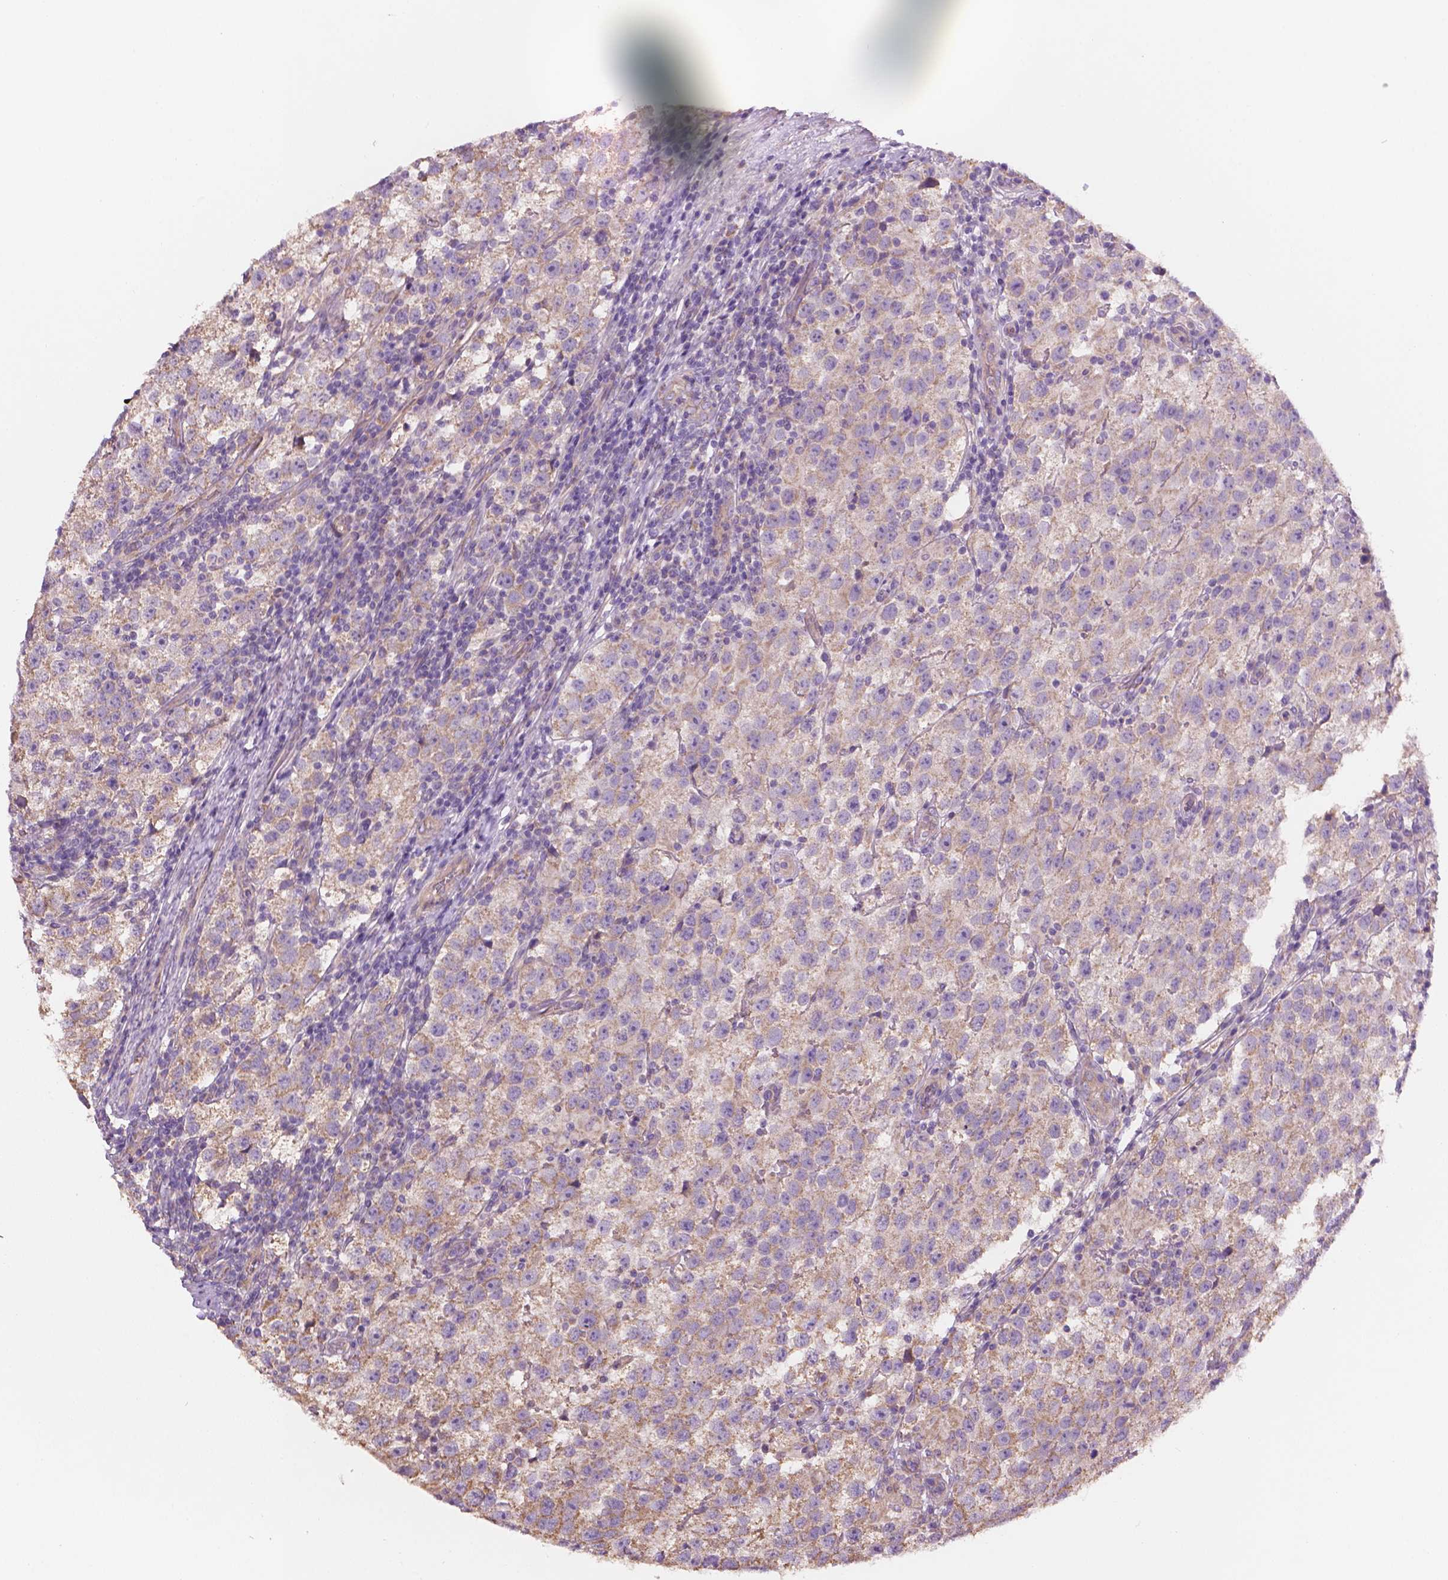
{"staining": {"intensity": "weak", "quantity": "25%-75%", "location": "cytoplasmic/membranous"}, "tissue": "testis cancer", "cell_type": "Tumor cells", "image_type": "cancer", "snomed": [{"axis": "morphology", "description": "Seminoma, NOS"}, {"axis": "topography", "description": "Testis"}], "caption": "Immunohistochemistry image of neoplastic tissue: testis cancer stained using IHC demonstrates low levels of weak protein expression localized specifically in the cytoplasmic/membranous of tumor cells, appearing as a cytoplasmic/membranous brown color.", "gene": "TTC29", "patient": {"sex": "male", "age": 37}}